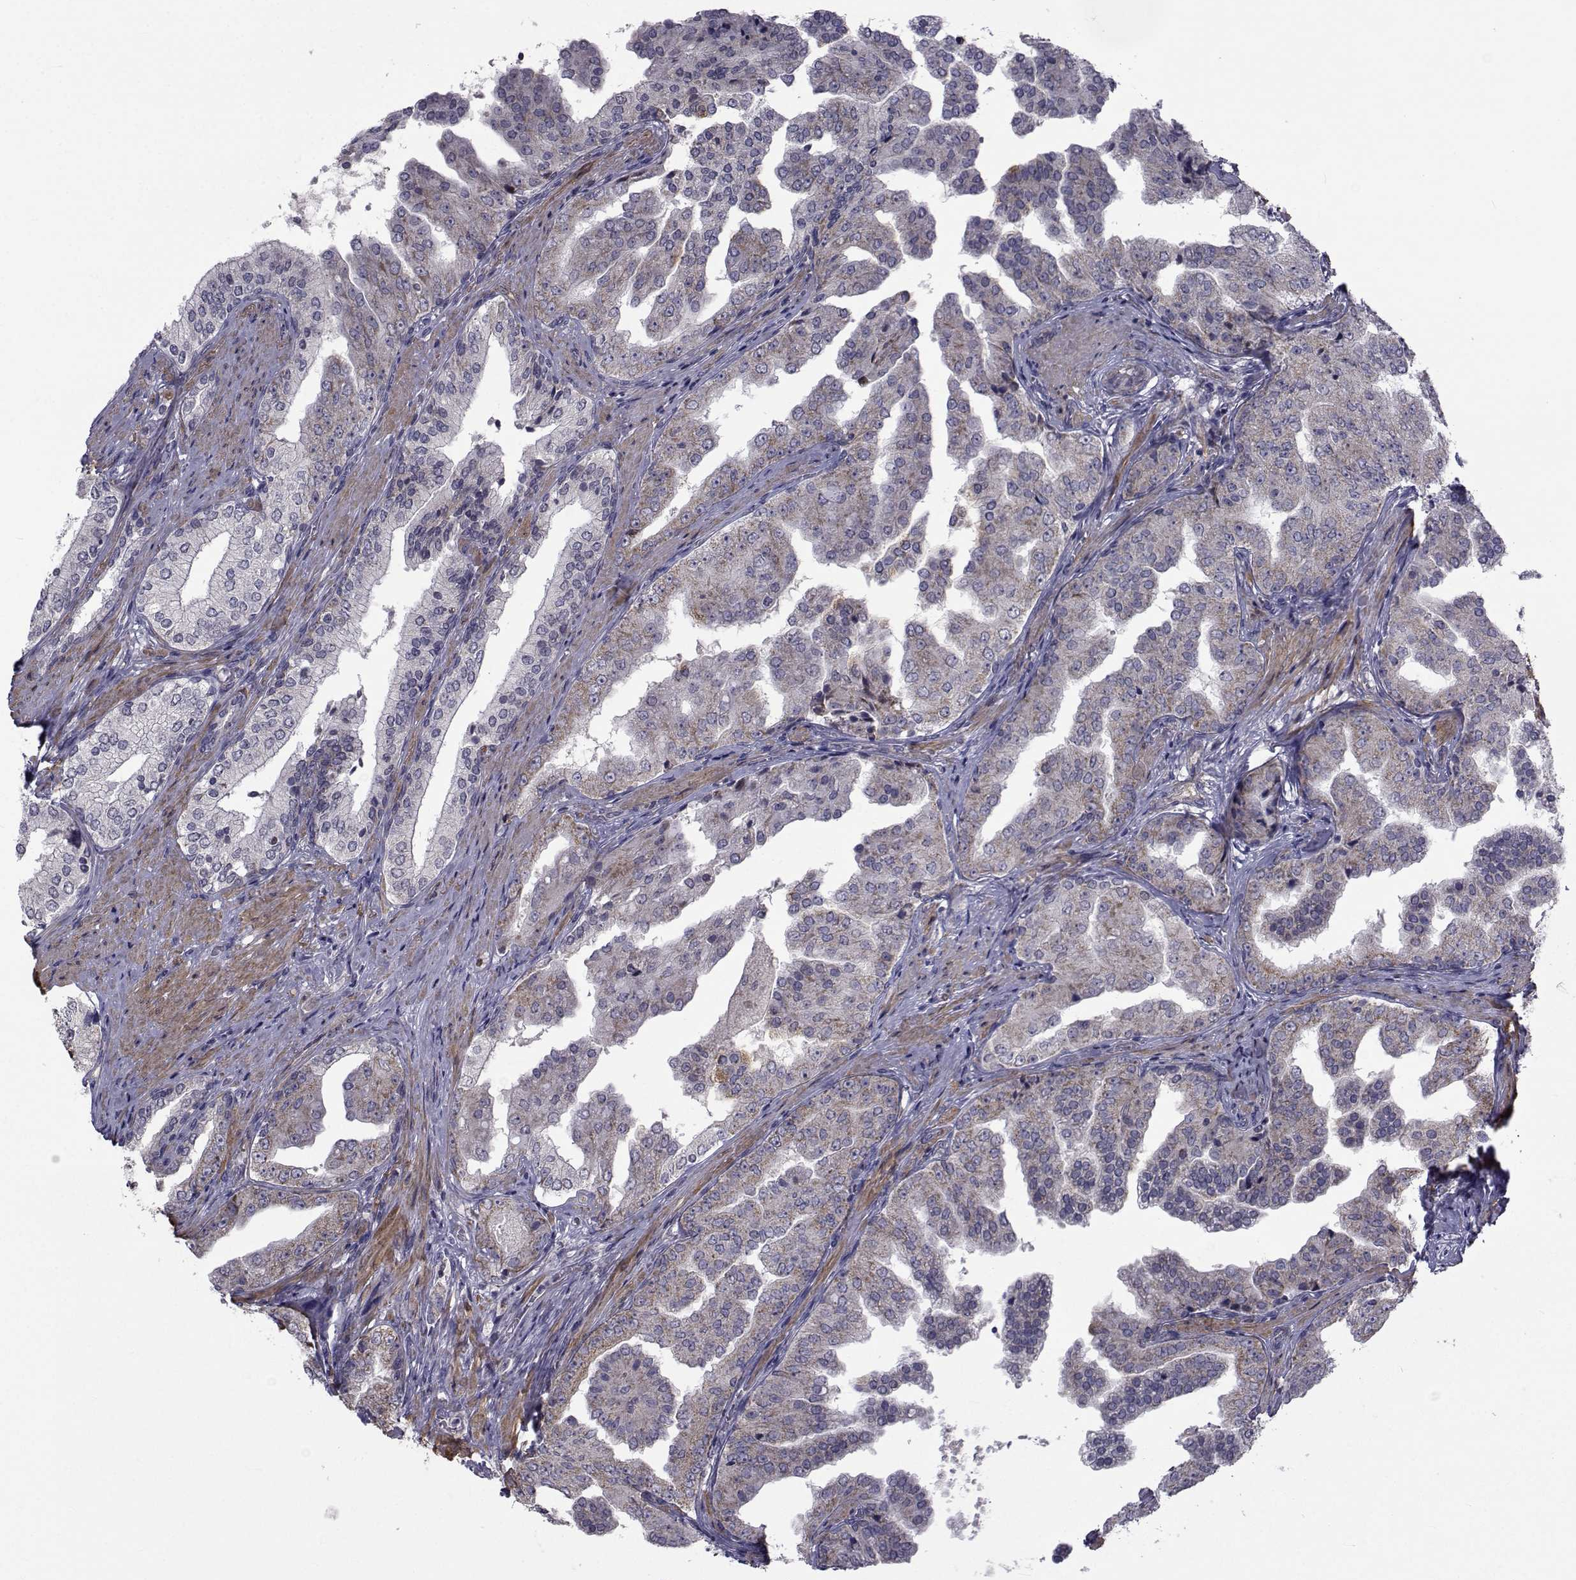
{"staining": {"intensity": "moderate", "quantity": "<25%", "location": "cytoplasmic/membranous"}, "tissue": "prostate cancer", "cell_type": "Tumor cells", "image_type": "cancer", "snomed": [{"axis": "morphology", "description": "Adenocarcinoma, Low grade"}, {"axis": "topography", "description": "Prostate and seminal vesicle, NOS"}], "caption": "Immunohistochemical staining of adenocarcinoma (low-grade) (prostate) displays low levels of moderate cytoplasmic/membranous protein positivity in about <25% of tumor cells.", "gene": "CFAP74", "patient": {"sex": "male", "age": 61}}